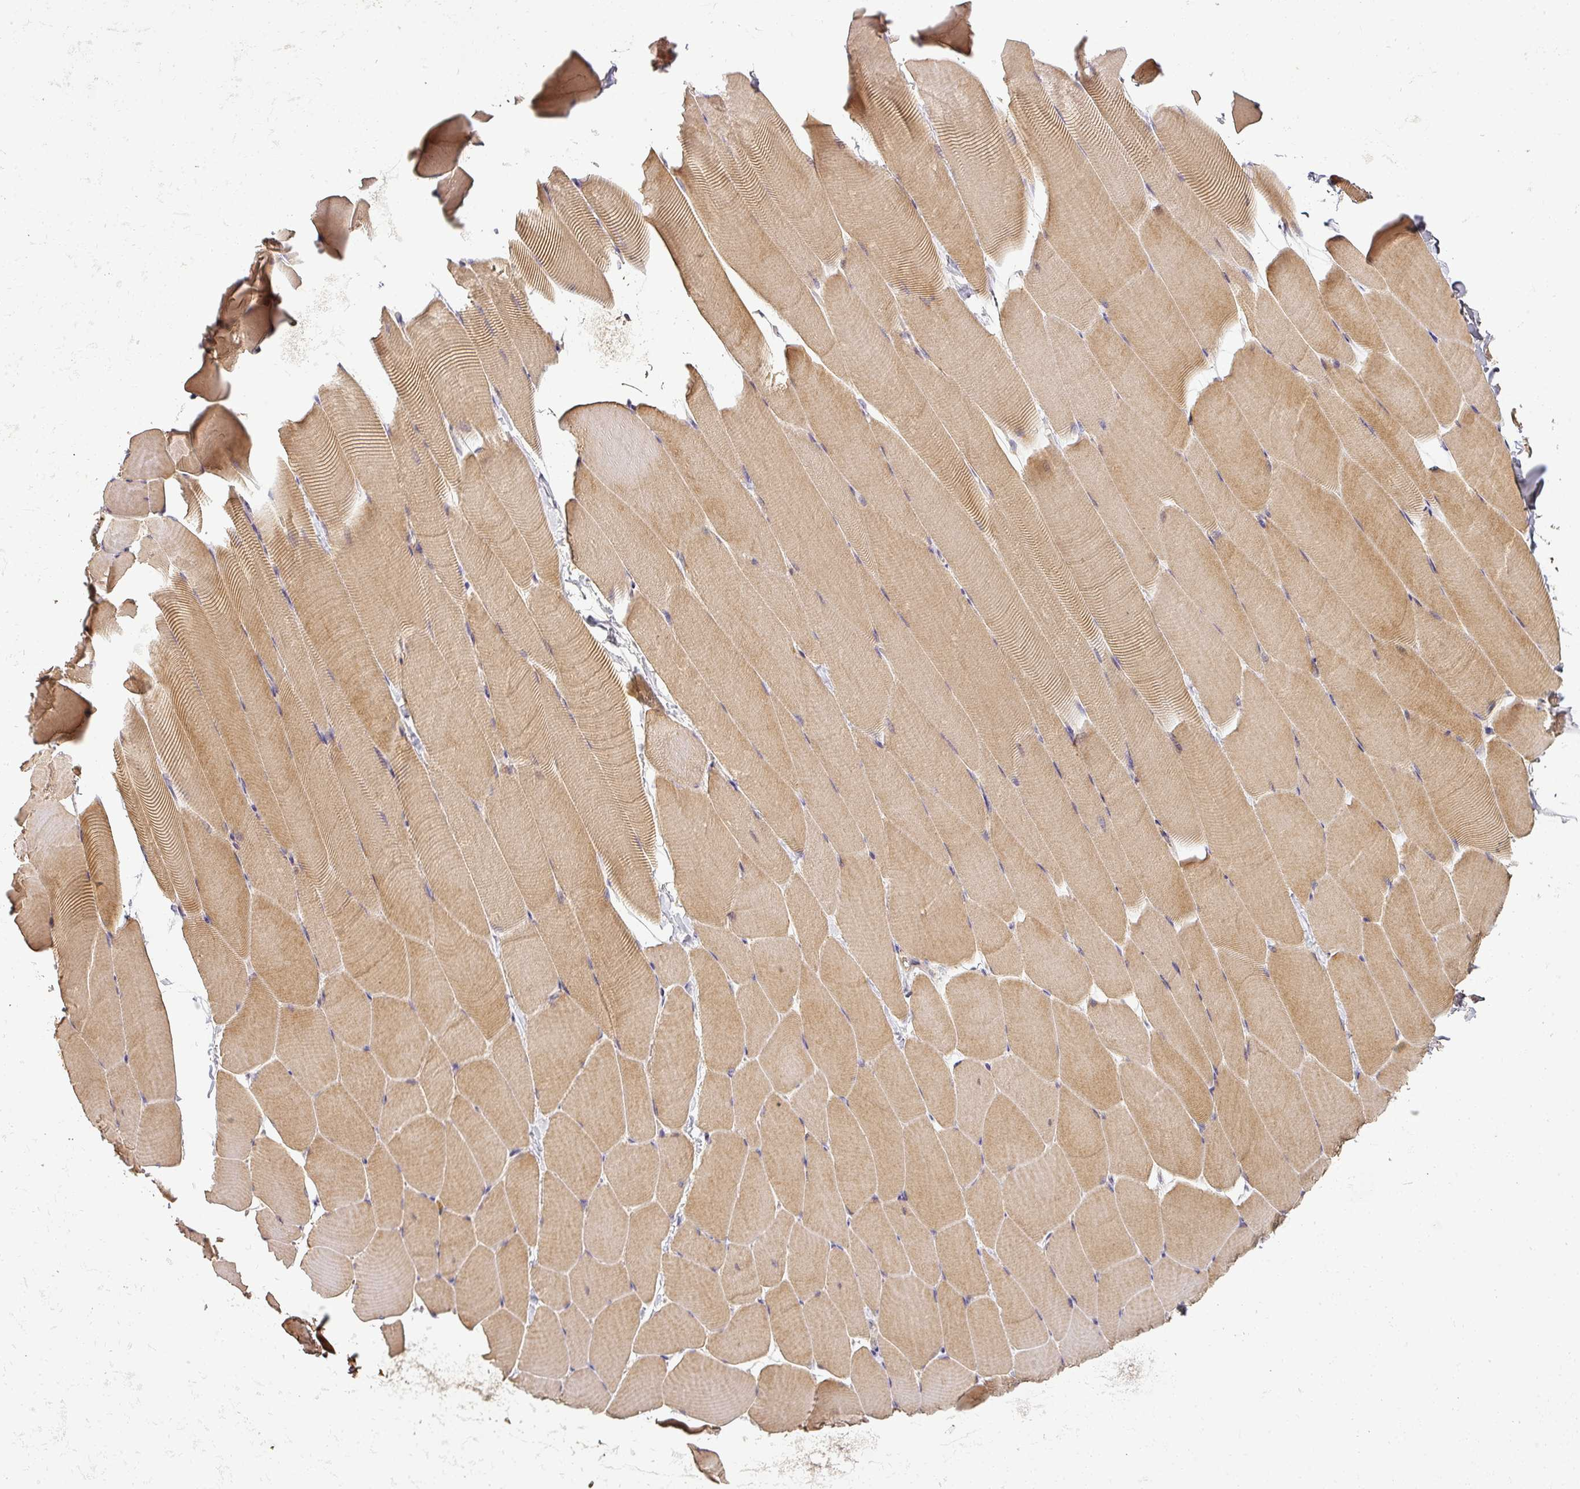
{"staining": {"intensity": "weak", "quantity": ">75%", "location": "cytoplasmic/membranous"}, "tissue": "skeletal muscle", "cell_type": "Myocytes", "image_type": "normal", "snomed": [{"axis": "morphology", "description": "Normal tissue, NOS"}, {"axis": "topography", "description": "Skeletal muscle"}], "caption": "Skeletal muscle stained with immunohistochemistry demonstrates weak cytoplasmic/membranous expression in about >75% of myocytes. Using DAB (3,3'-diaminobenzidine) (brown) and hematoxylin (blue) stains, captured at high magnification using brightfield microscopy.", "gene": "BPIFB3", "patient": {"sex": "male", "age": 25}}